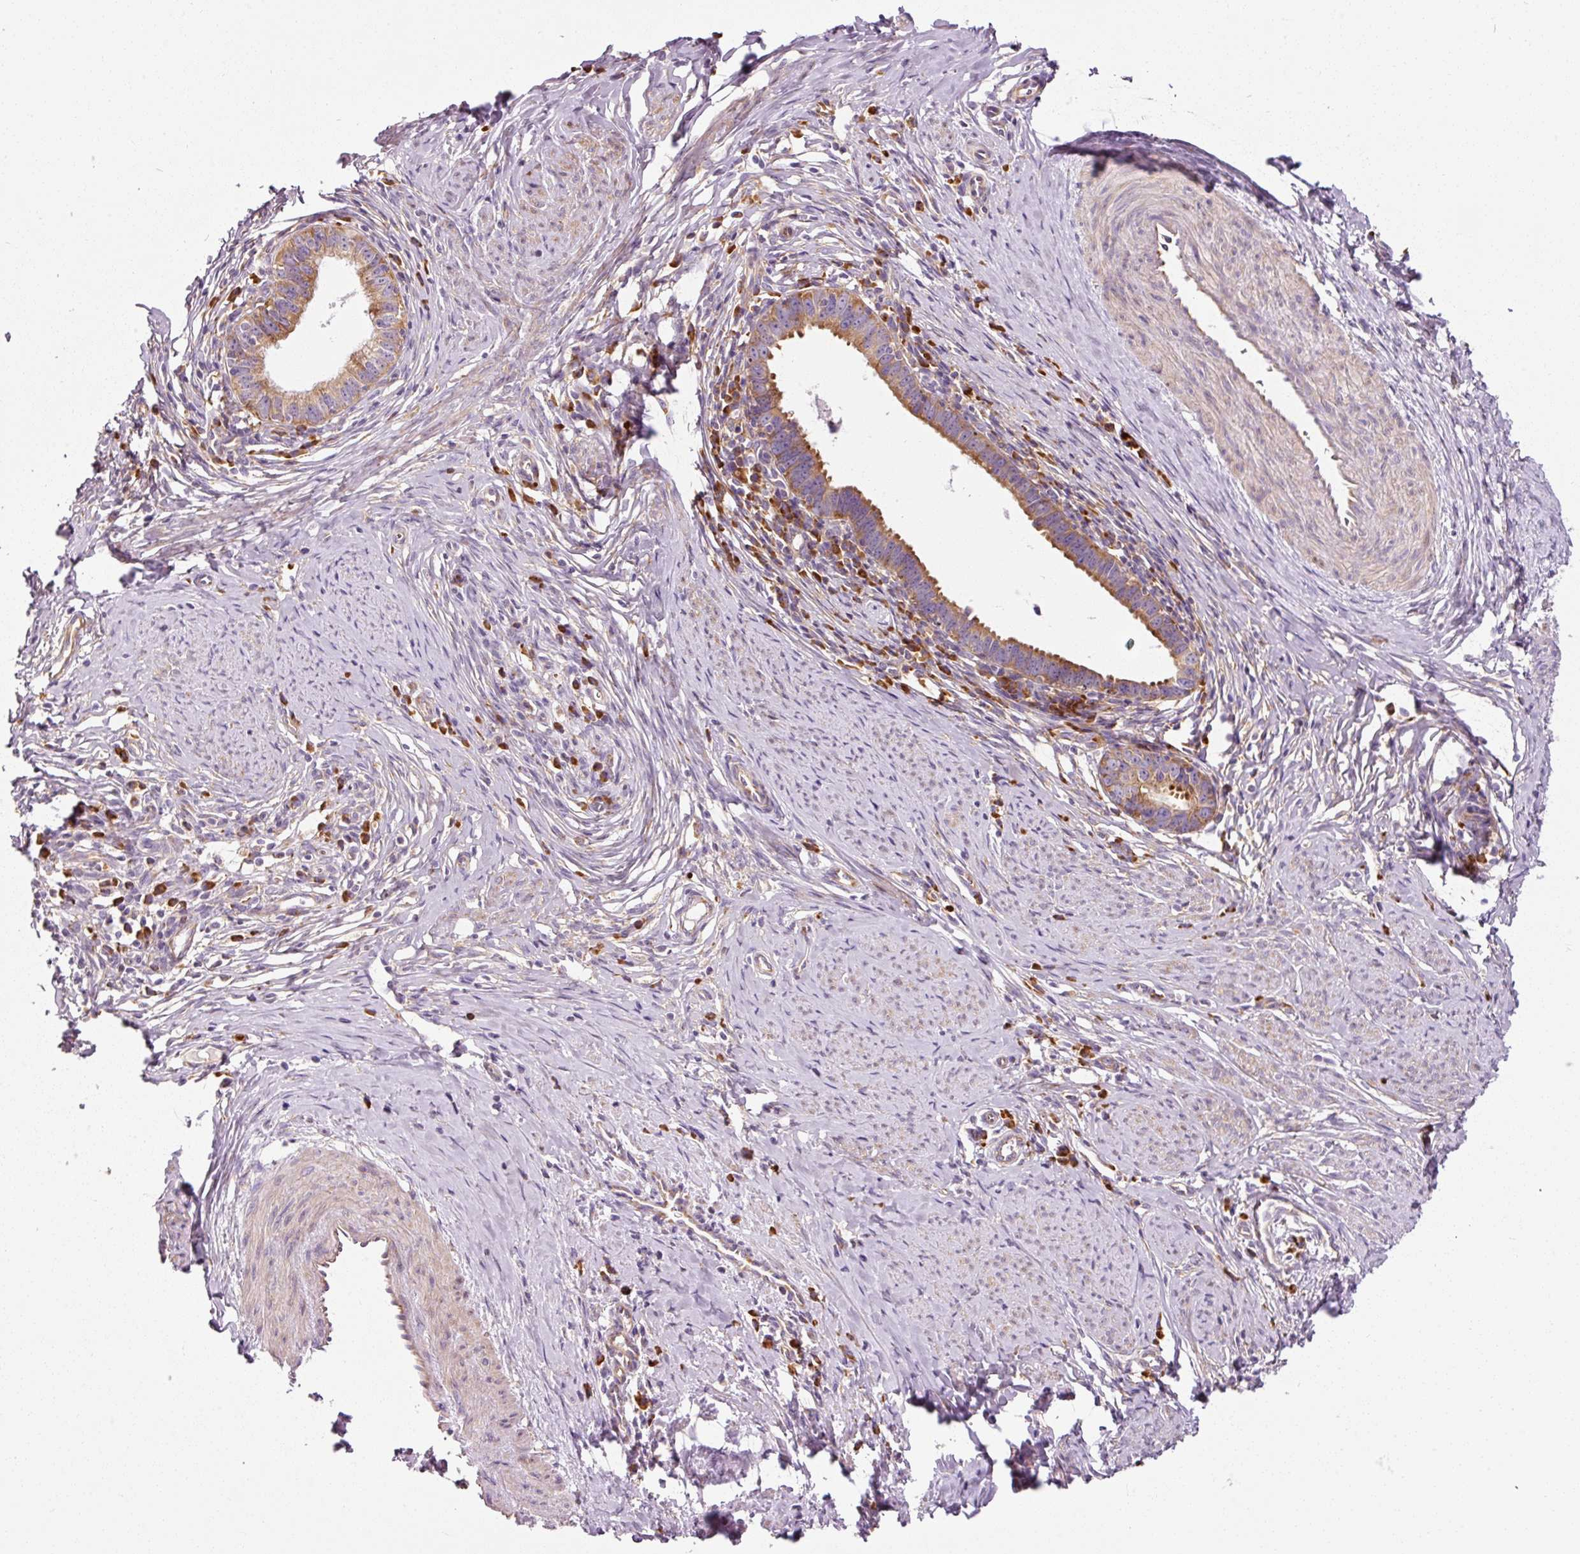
{"staining": {"intensity": "moderate", "quantity": ">75%", "location": "cytoplasmic/membranous"}, "tissue": "cervical cancer", "cell_type": "Tumor cells", "image_type": "cancer", "snomed": [{"axis": "morphology", "description": "Adenocarcinoma, NOS"}, {"axis": "topography", "description": "Cervix"}], "caption": "Cervical cancer (adenocarcinoma) stained with a protein marker demonstrates moderate staining in tumor cells.", "gene": "RPL10A", "patient": {"sex": "female", "age": 36}}